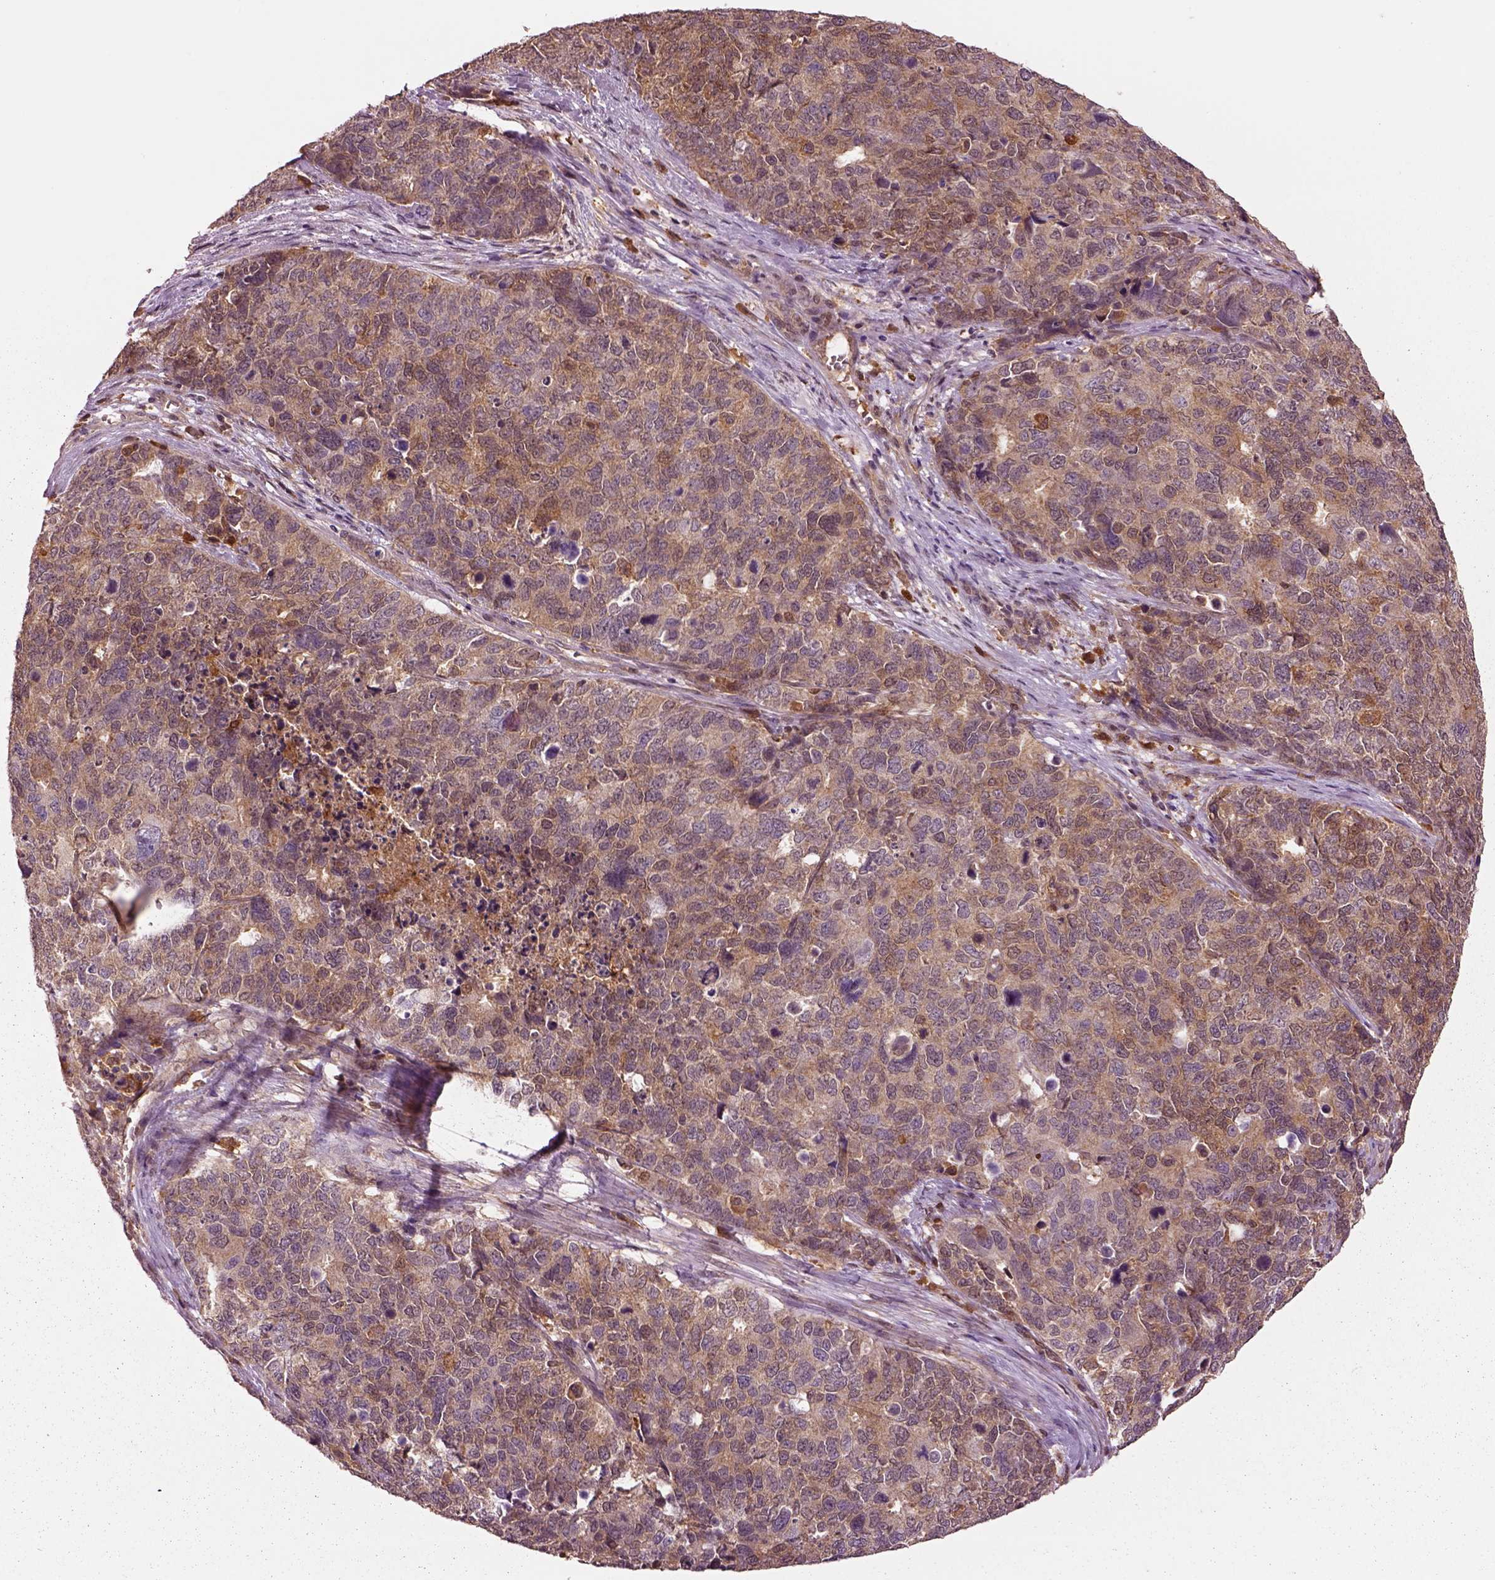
{"staining": {"intensity": "weak", "quantity": ">75%", "location": "cytoplasmic/membranous"}, "tissue": "cervical cancer", "cell_type": "Tumor cells", "image_type": "cancer", "snomed": [{"axis": "morphology", "description": "Squamous cell carcinoma, NOS"}, {"axis": "topography", "description": "Cervix"}], "caption": "Human squamous cell carcinoma (cervical) stained with a protein marker demonstrates weak staining in tumor cells.", "gene": "MDP1", "patient": {"sex": "female", "age": 63}}